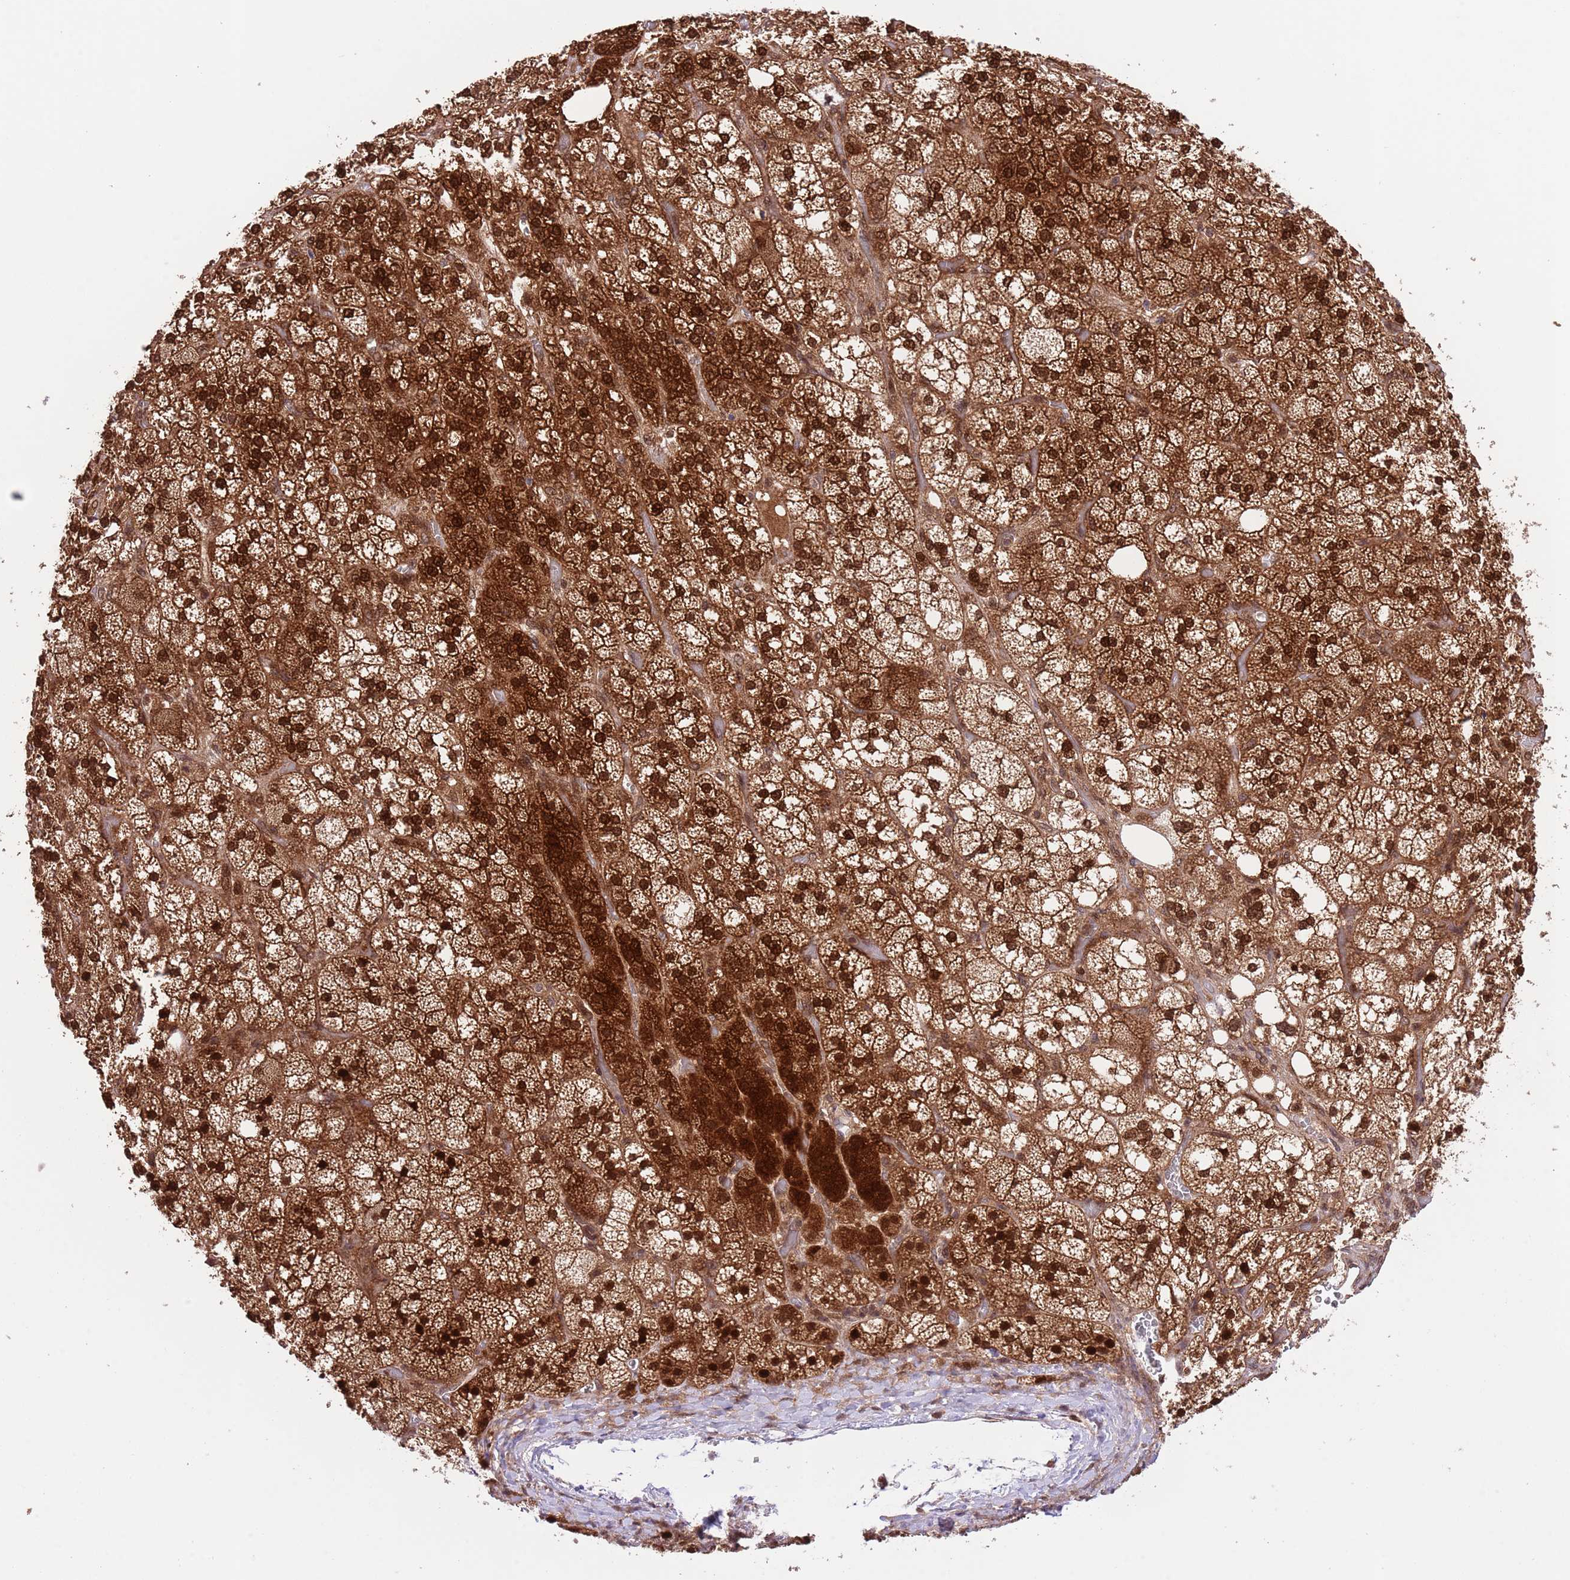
{"staining": {"intensity": "strong", "quantity": ">75%", "location": "cytoplasmic/membranous,nuclear"}, "tissue": "adrenal gland", "cell_type": "Glandular cells", "image_type": "normal", "snomed": [{"axis": "morphology", "description": "Normal tissue, NOS"}, {"axis": "topography", "description": "Adrenal gland"}], "caption": "The histopathology image exhibits staining of unremarkable adrenal gland, revealing strong cytoplasmic/membranous,nuclear protein staining (brown color) within glandular cells. (DAB (3,3'-diaminobenzidine) = brown stain, brightfield microscopy at high magnification).", "gene": "HDHD2", "patient": {"sex": "male", "age": 61}}